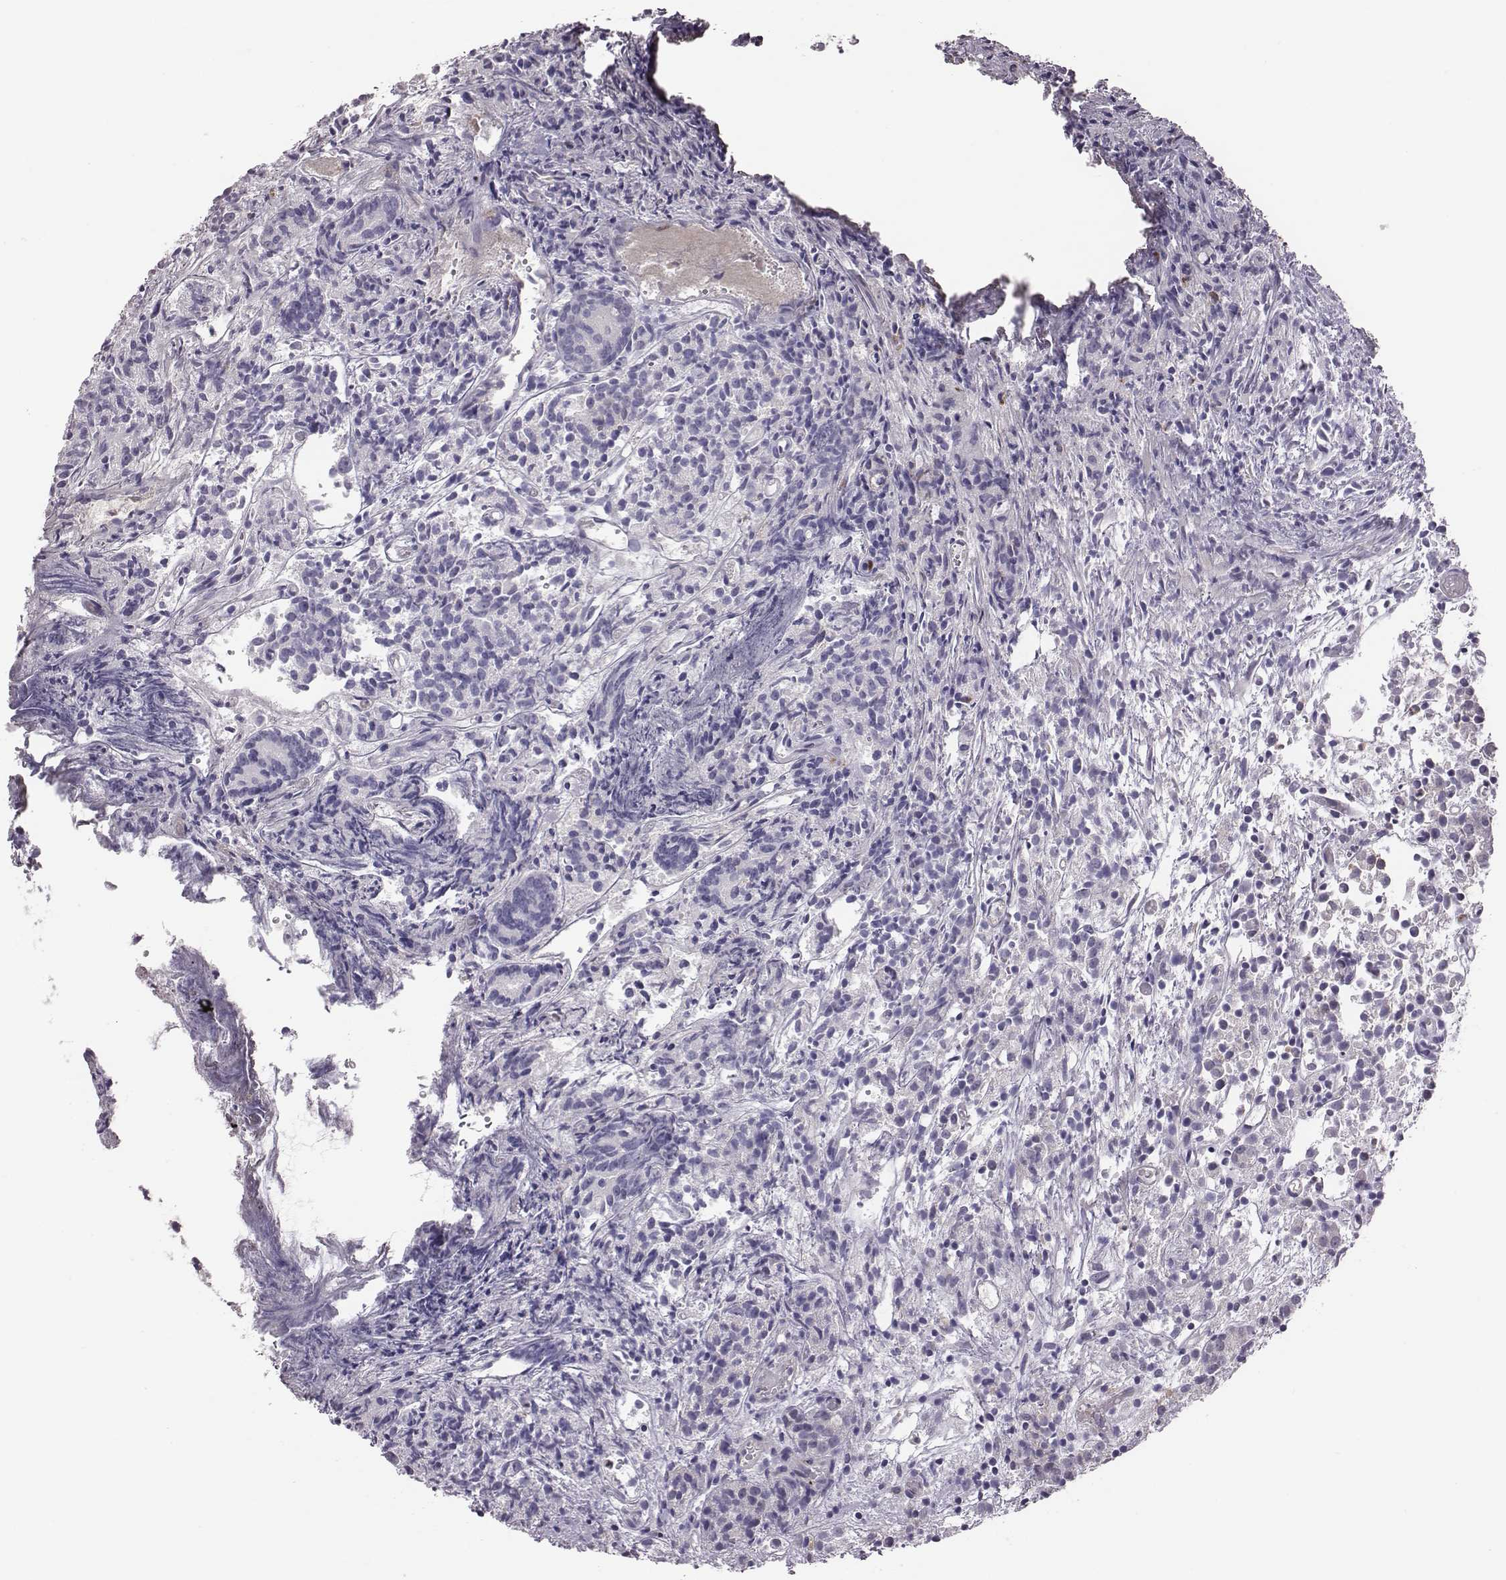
{"staining": {"intensity": "negative", "quantity": "none", "location": "none"}, "tissue": "prostate cancer", "cell_type": "Tumor cells", "image_type": "cancer", "snomed": [{"axis": "morphology", "description": "Adenocarcinoma, High grade"}, {"axis": "topography", "description": "Prostate"}], "caption": "Protein analysis of high-grade adenocarcinoma (prostate) displays no significant expression in tumor cells. (Brightfield microscopy of DAB IHC at high magnification).", "gene": "KMO", "patient": {"sex": "male", "age": 53}}